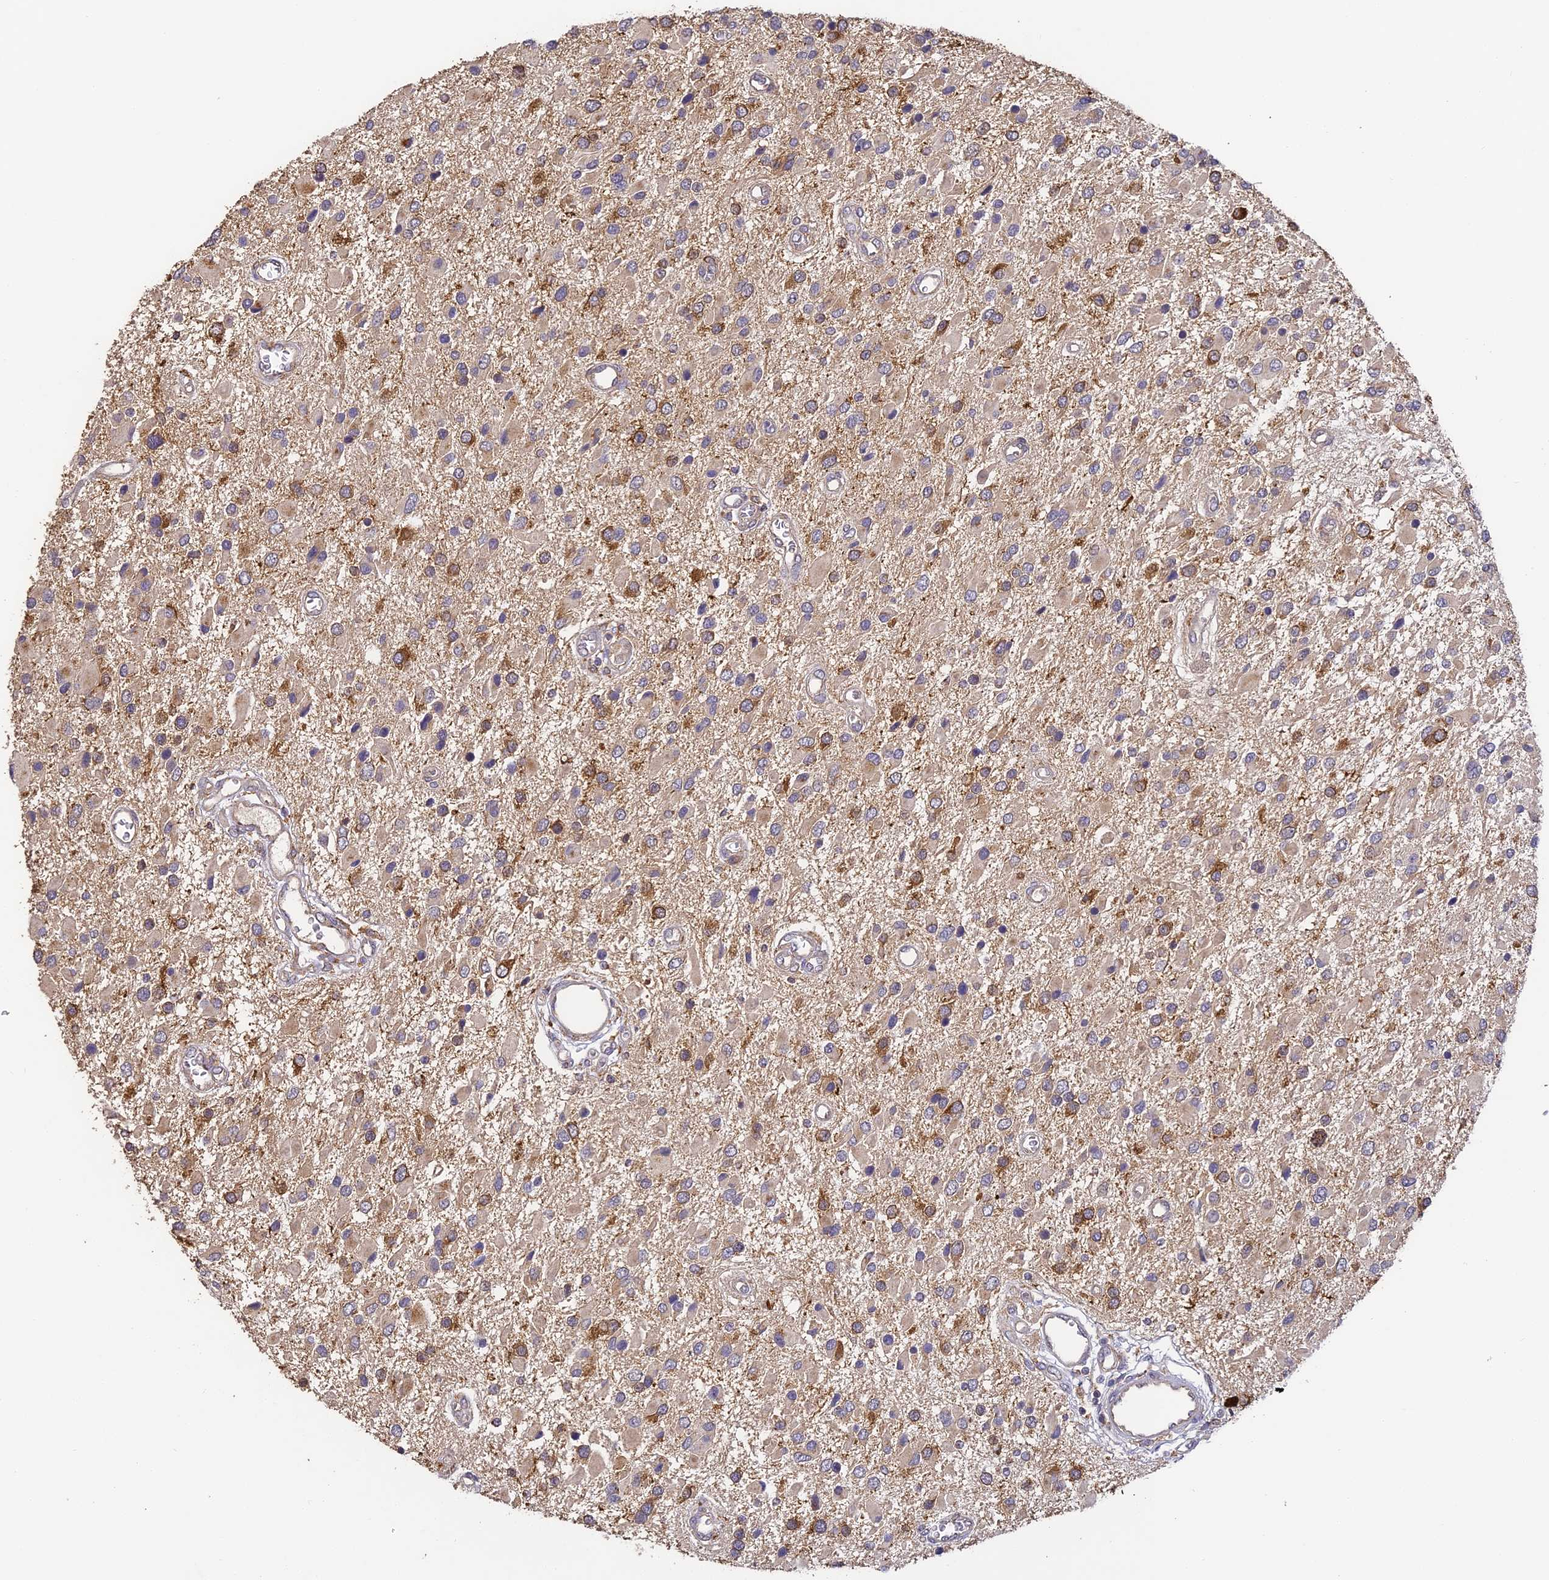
{"staining": {"intensity": "strong", "quantity": "<25%", "location": "cytoplasmic/membranous"}, "tissue": "glioma", "cell_type": "Tumor cells", "image_type": "cancer", "snomed": [{"axis": "morphology", "description": "Glioma, malignant, High grade"}, {"axis": "topography", "description": "Brain"}], "caption": "There is medium levels of strong cytoplasmic/membranous expression in tumor cells of glioma, as demonstrated by immunohistochemical staining (brown color).", "gene": "YAE1", "patient": {"sex": "male", "age": 53}}